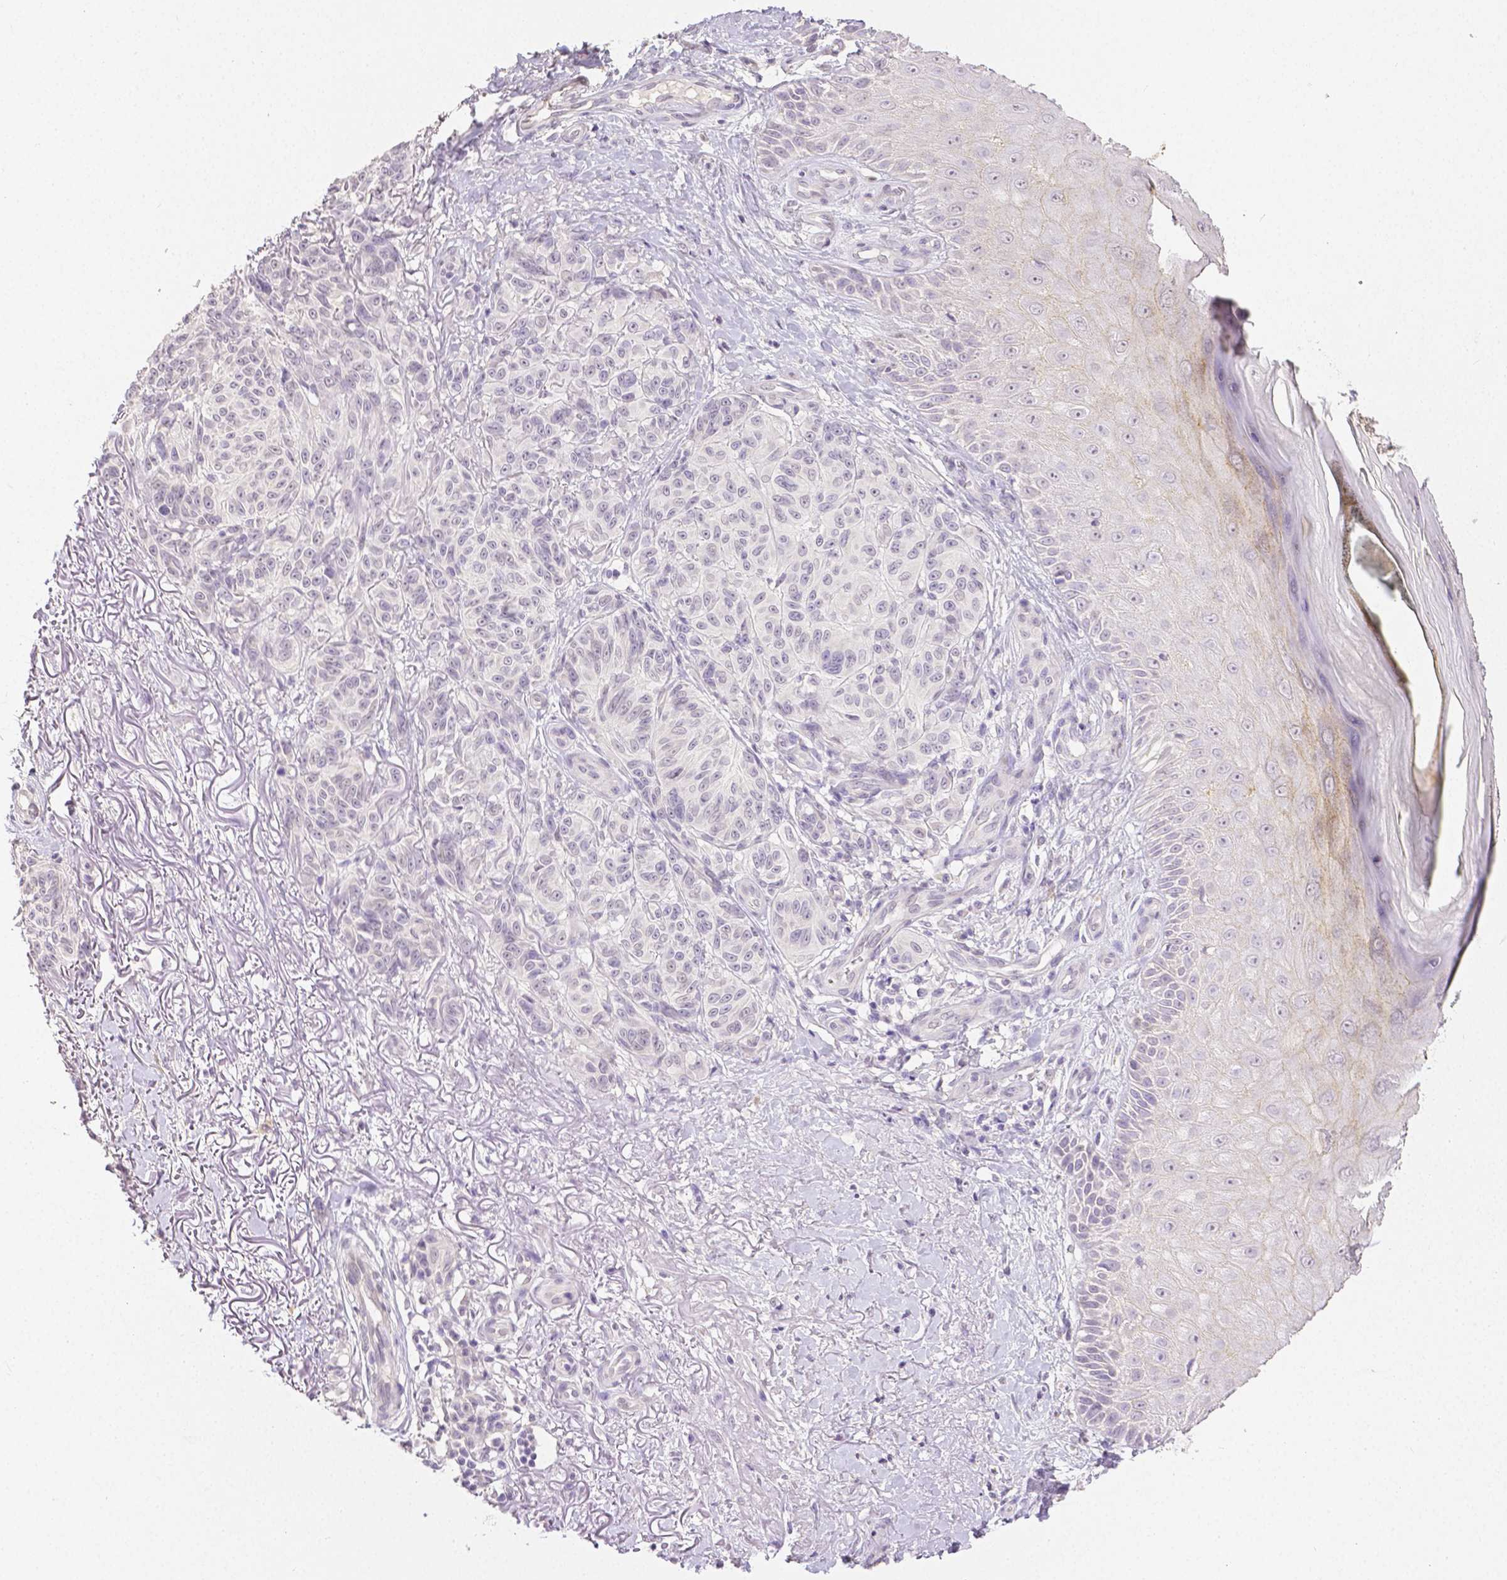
{"staining": {"intensity": "negative", "quantity": "none", "location": "none"}, "tissue": "melanoma", "cell_type": "Tumor cells", "image_type": "cancer", "snomed": [{"axis": "morphology", "description": "Malignant melanoma, NOS"}, {"axis": "topography", "description": "Skin"}], "caption": "This is a image of immunohistochemistry (IHC) staining of melanoma, which shows no staining in tumor cells.", "gene": "OCLN", "patient": {"sex": "female", "age": 85}}